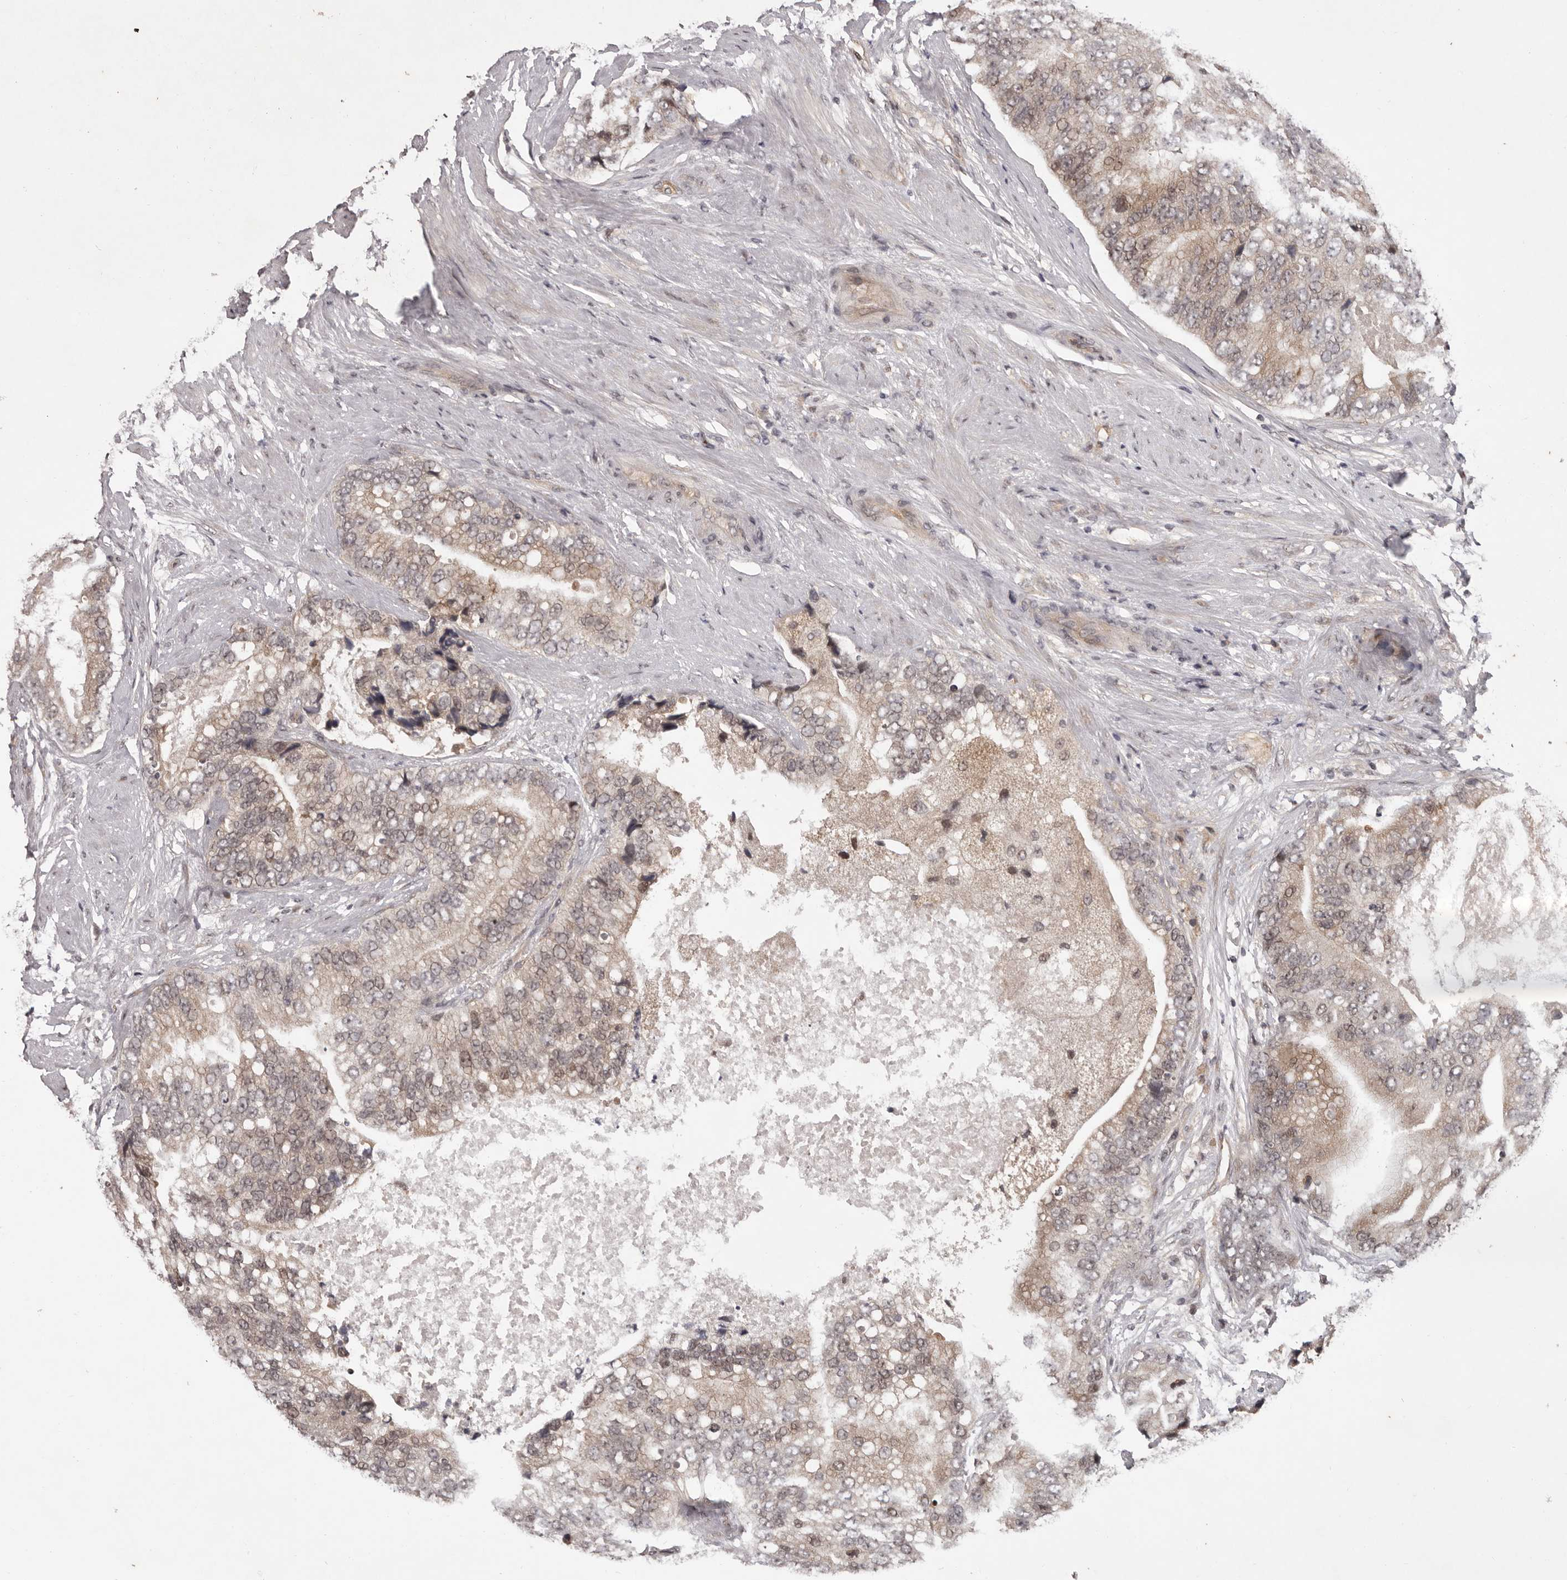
{"staining": {"intensity": "weak", "quantity": ">75%", "location": "cytoplasmic/membranous,nuclear"}, "tissue": "prostate cancer", "cell_type": "Tumor cells", "image_type": "cancer", "snomed": [{"axis": "morphology", "description": "Adenocarcinoma, High grade"}, {"axis": "topography", "description": "Prostate"}], "caption": "DAB (3,3'-diaminobenzidine) immunohistochemical staining of prostate cancer displays weak cytoplasmic/membranous and nuclear protein staining in approximately >75% of tumor cells.", "gene": "TBX5", "patient": {"sex": "male", "age": 70}}